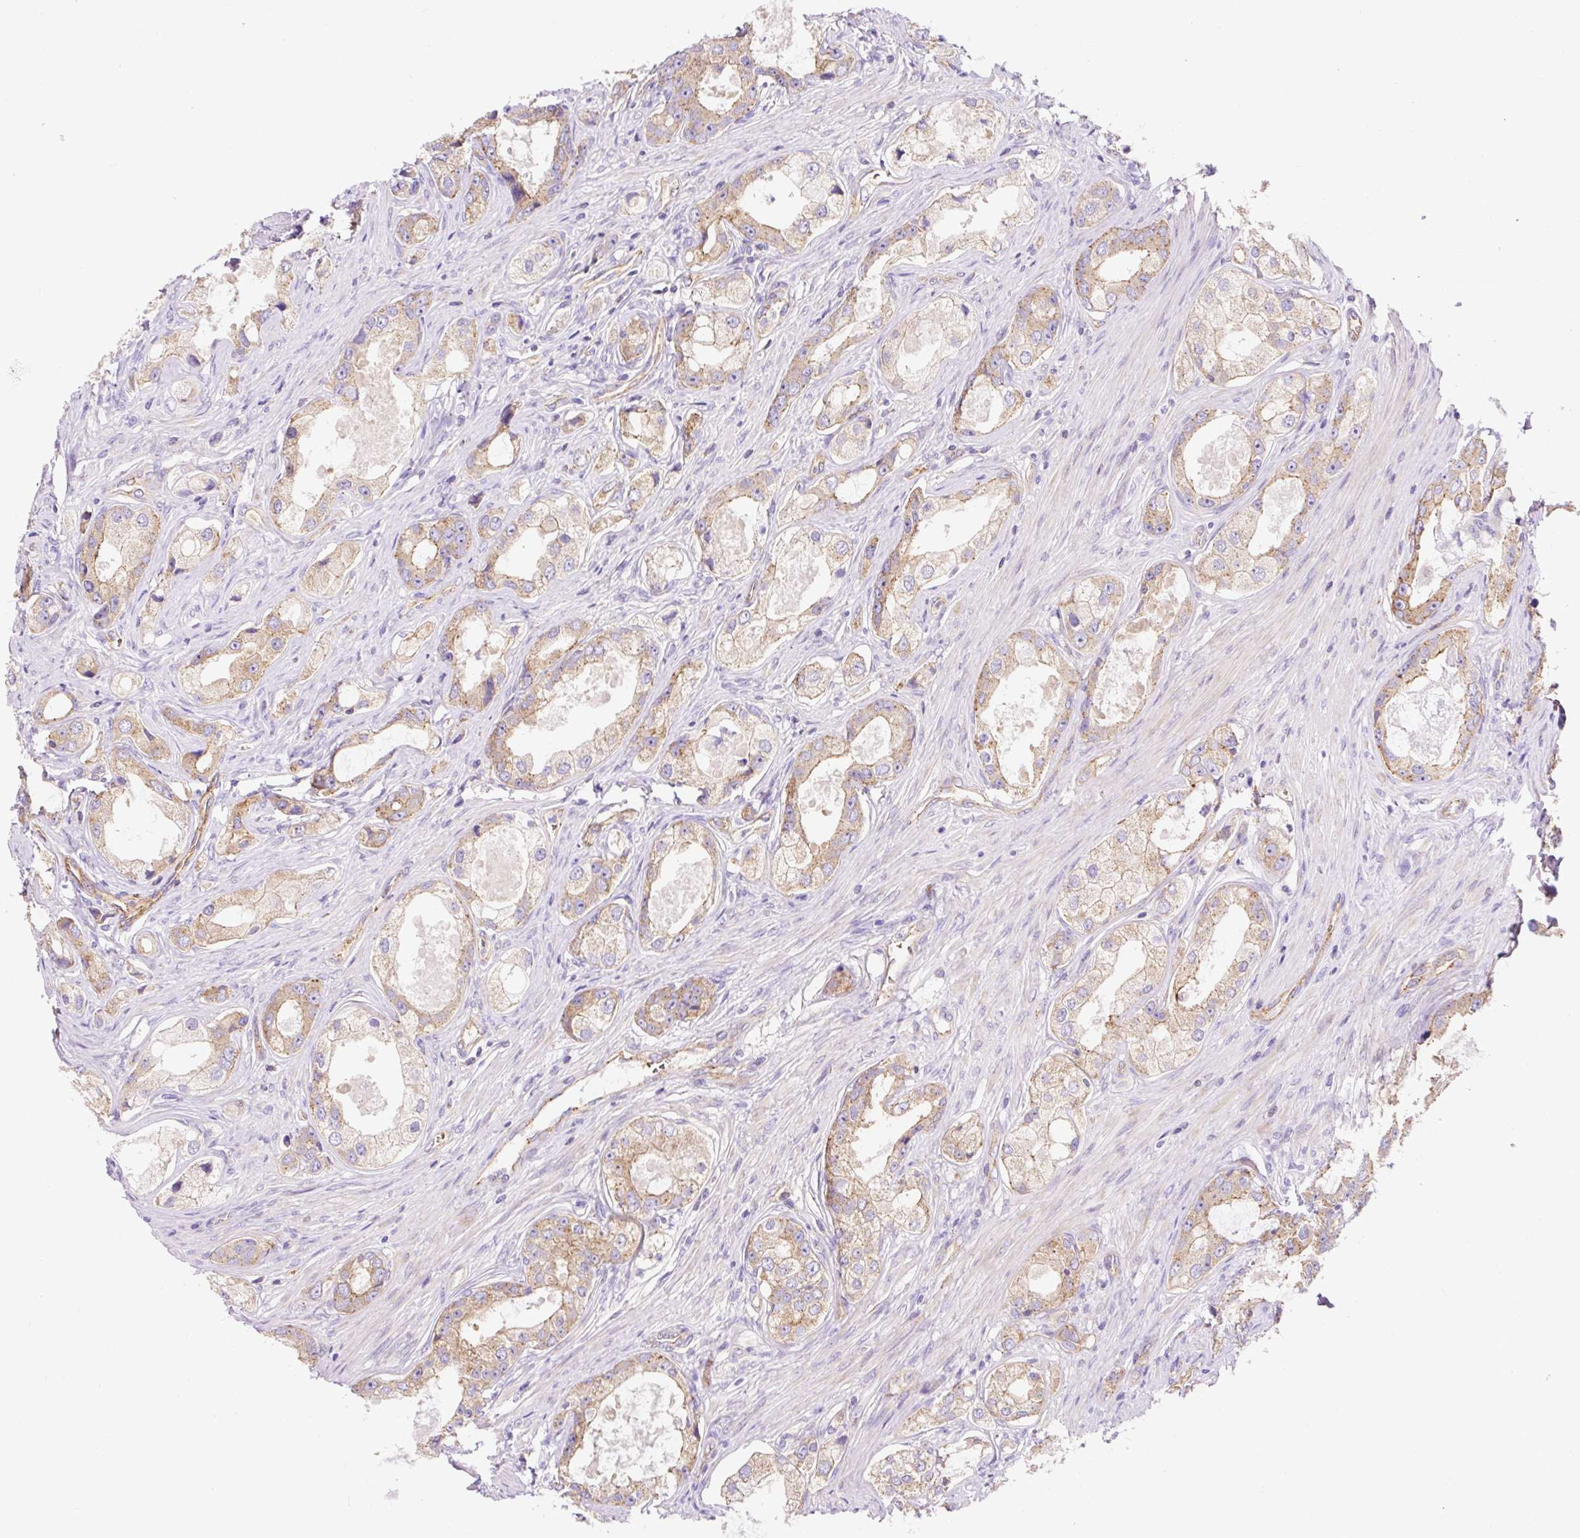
{"staining": {"intensity": "weak", "quantity": "25%-75%", "location": "cytoplasmic/membranous"}, "tissue": "prostate cancer", "cell_type": "Tumor cells", "image_type": "cancer", "snomed": [{"axis": "morphology", "description": "Adenocarcinoma, Low grade"}, {"axis": "topography", "description": "Prostate"}], "caption": "This image demonstrates prostate low-grade adenocarcinoma stained with immunohistochemistry to label a protein in brown. The cytoplasmic/membranous of tumor cells show weak positivity for the protein. Nuclei are counter-stained blue.", "gene": "HIP1R", "patient": {"sex": "male", "age": 68}}